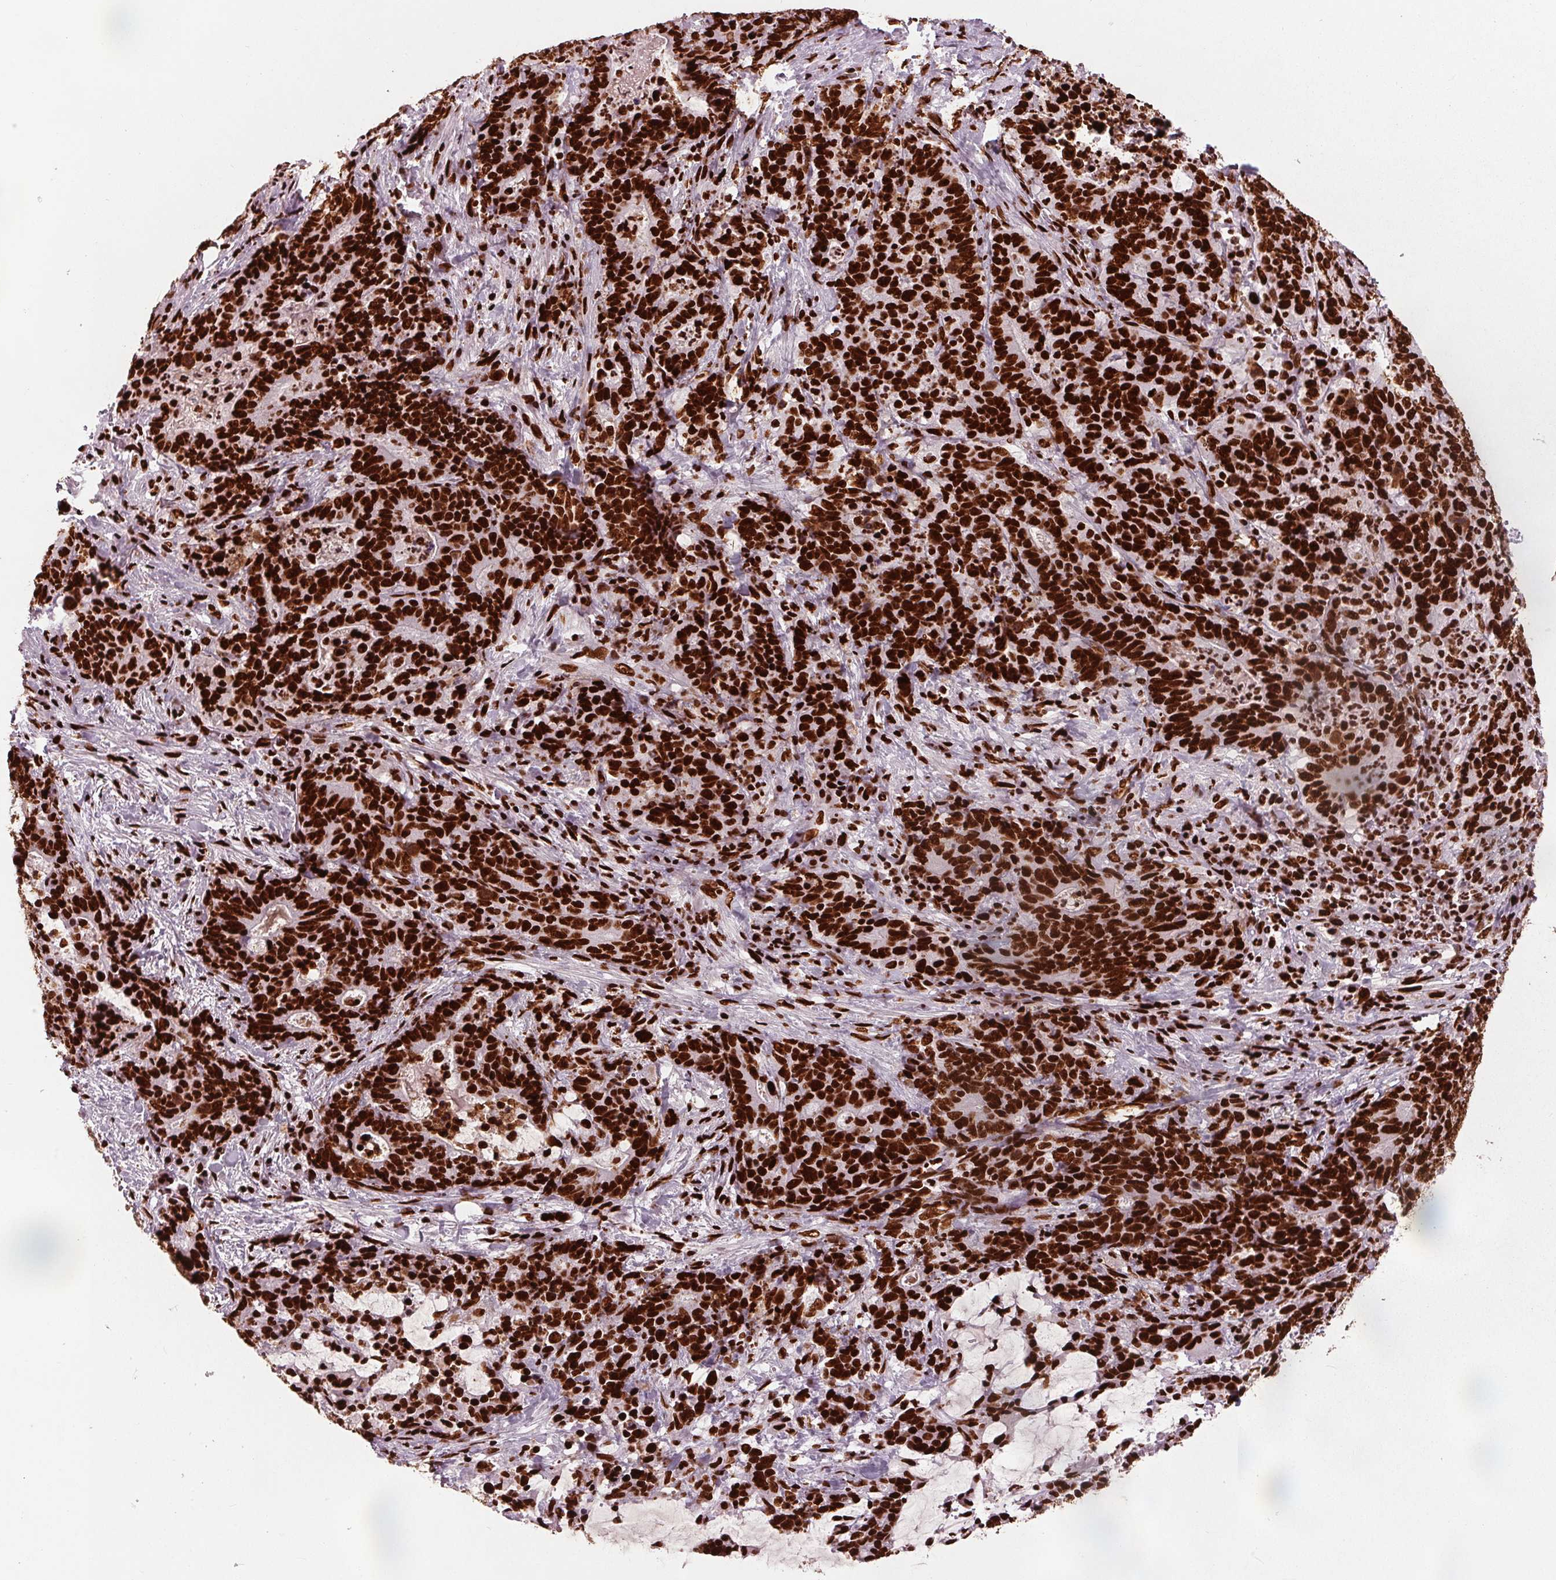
{"staining": {"intensity": "strong", "quantity": ">75%", "location": "nuclear"}, "tissue": "stomach cancer", "cell_type": "Tumor cells", "image_type": "cancer", "snomed": [{"axis": "morphology", "description": "Normal tissue, NOS"}, {"axis": "morphology", "description": "Adenocarcinoma, NOS"}, {"axis": "topography", "description": "Stomach"}], "caption": "Immunohistochemical staining of stomach cancer (adenocarcinoma) exhibits high levels of strong nuclear staining in approximately >75% of tumor cells.", "gene": "BRD4", "patient": {"sex": "female", "age": 64}}